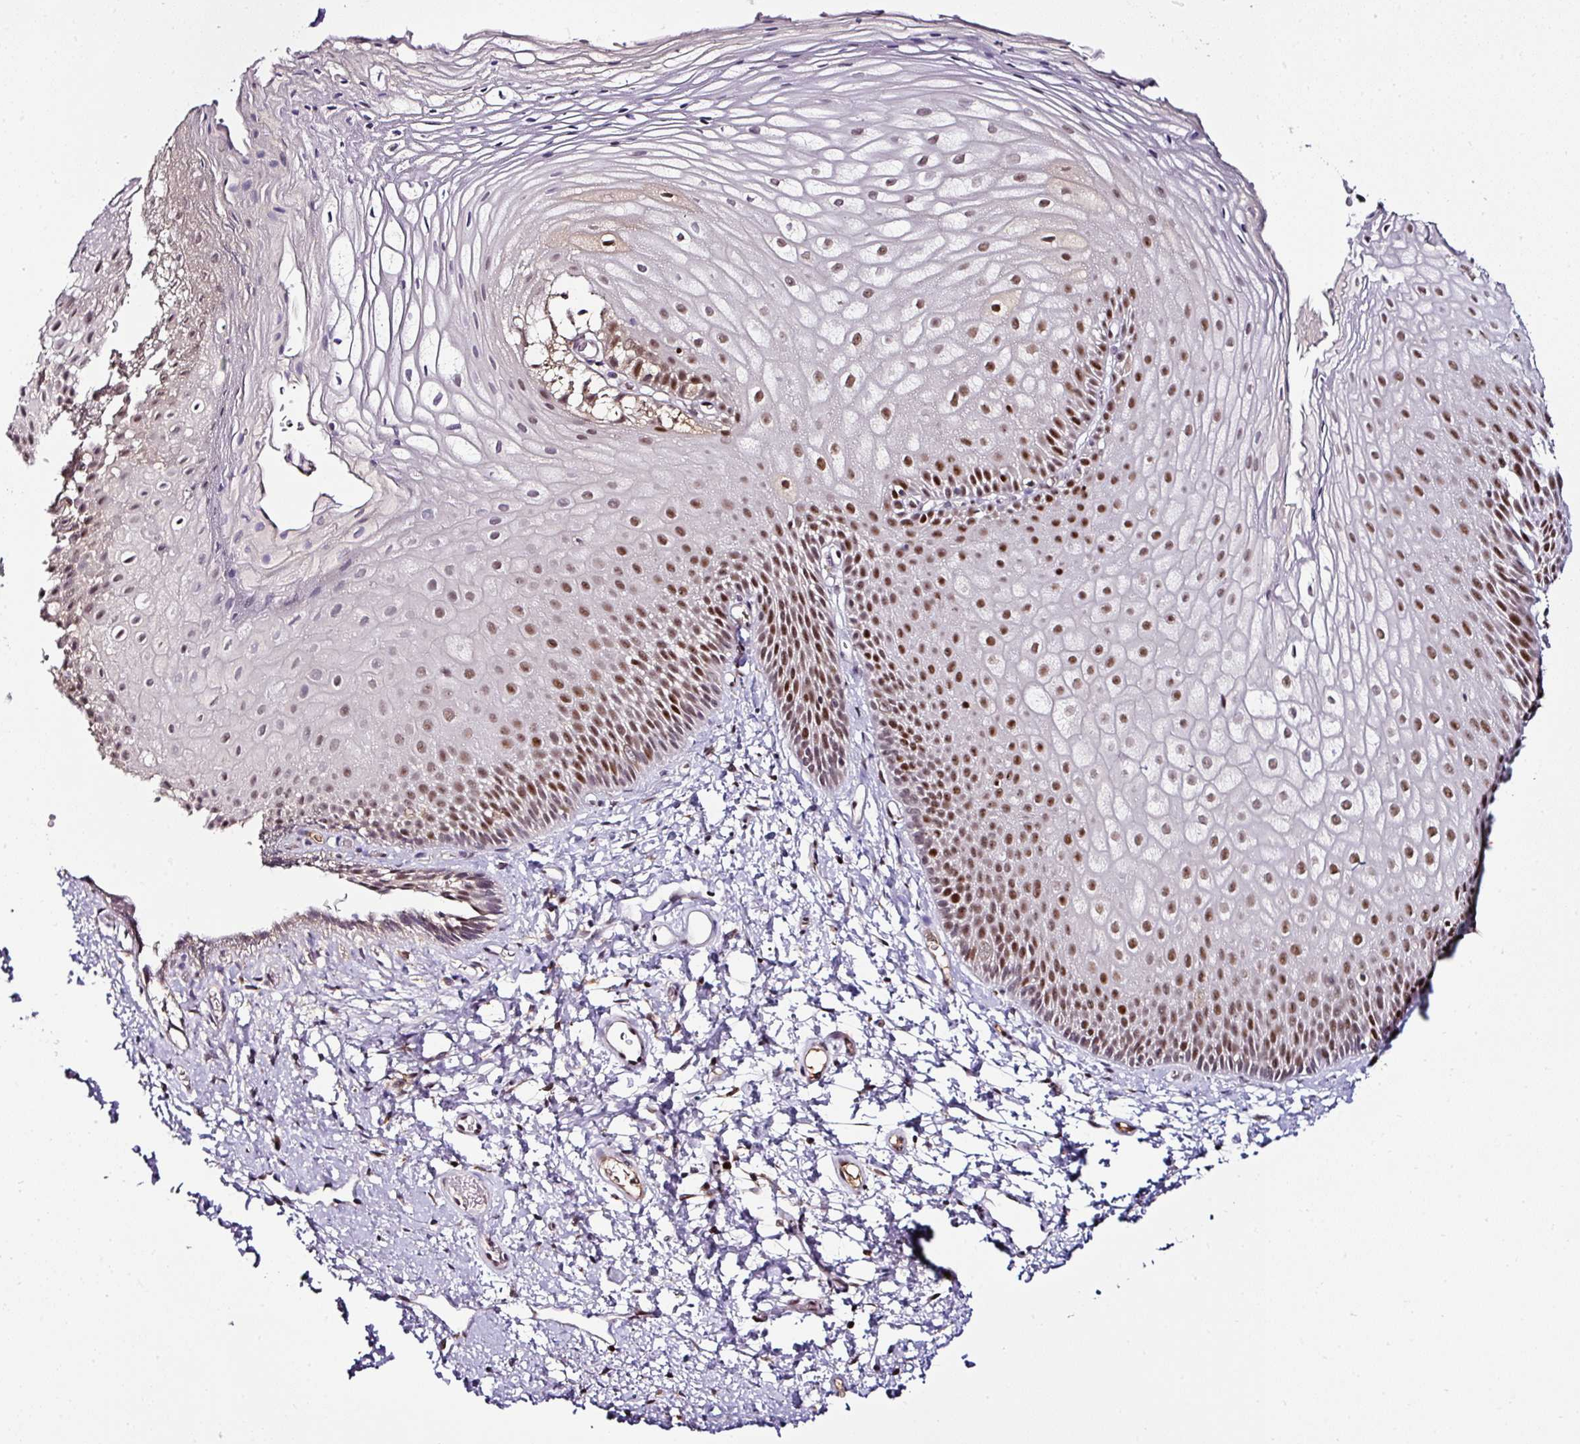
{"staining": {"intensity": "moderate", "quantity": ">75%", "location": "nuclear"}, "tissue": "skin", "cell_type": "Epidermal cells", "image_type": "normal", "snomed": [{"axis": "morphology", "description": "Normal tissue, NOS"}, {"axis": "topography", "description": "Anal"}], "caption": "Protein expression analysis of unremarkable human skin reveals moderate nuclear positivity in about >75% of epidermal cells.", "gene": "KLF16", "patient": {"sex": "female", "age": 40}}